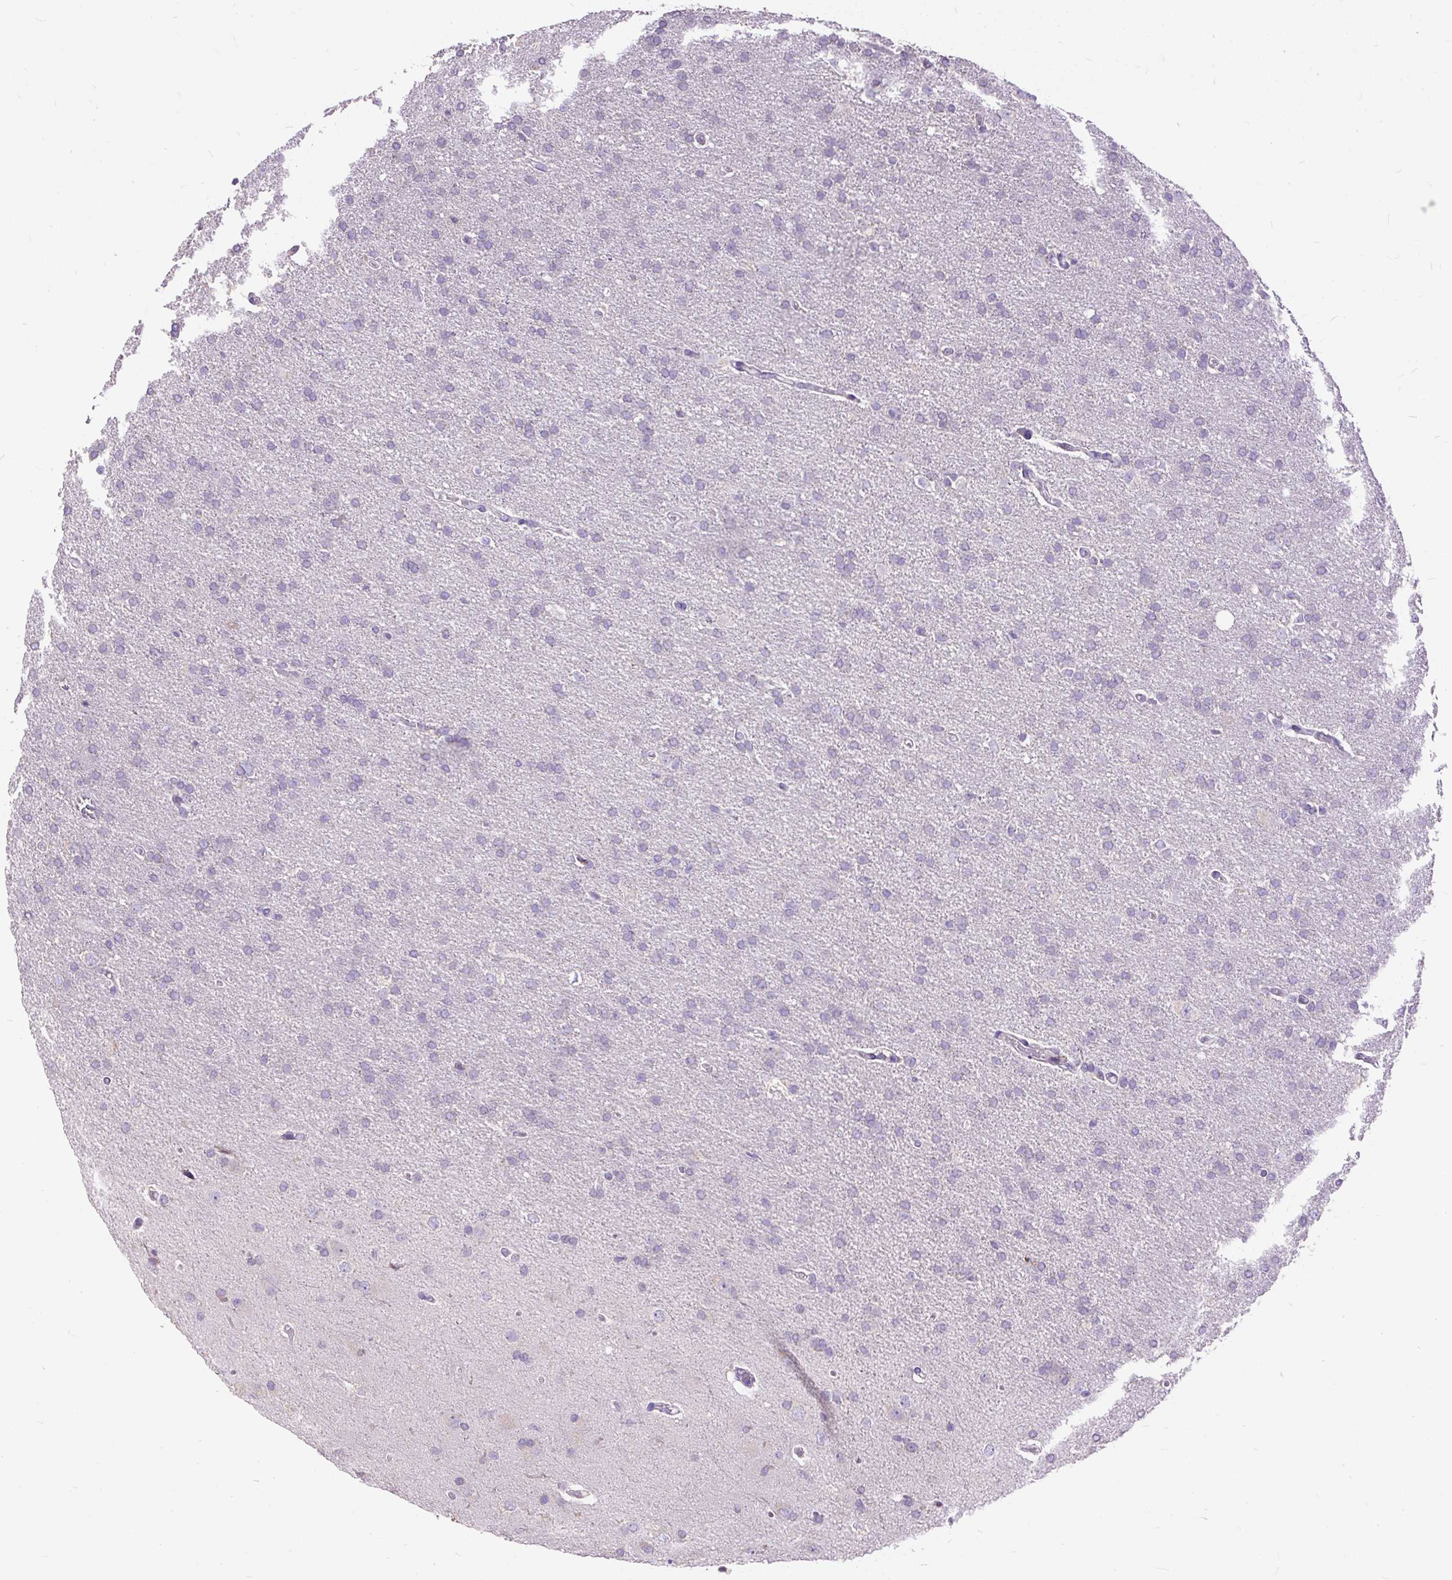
{"staining": {"intensity": "negative", "quantity": "none", "location": "none"}, "tissue": "glioma", "cell_type": "Tumor cells", "image_type": "cancer", "snomed": [{"axis": "morphology", "description": "Glioma, malignant, High grade"}, {"axis": "topography", "description": "Brain"}], "caption": "Photomicrograph shows no protein expression in tumor cells of glioma tissue.", "gene": "GBX1", "patient": {"sex": "male", "age": 72}}